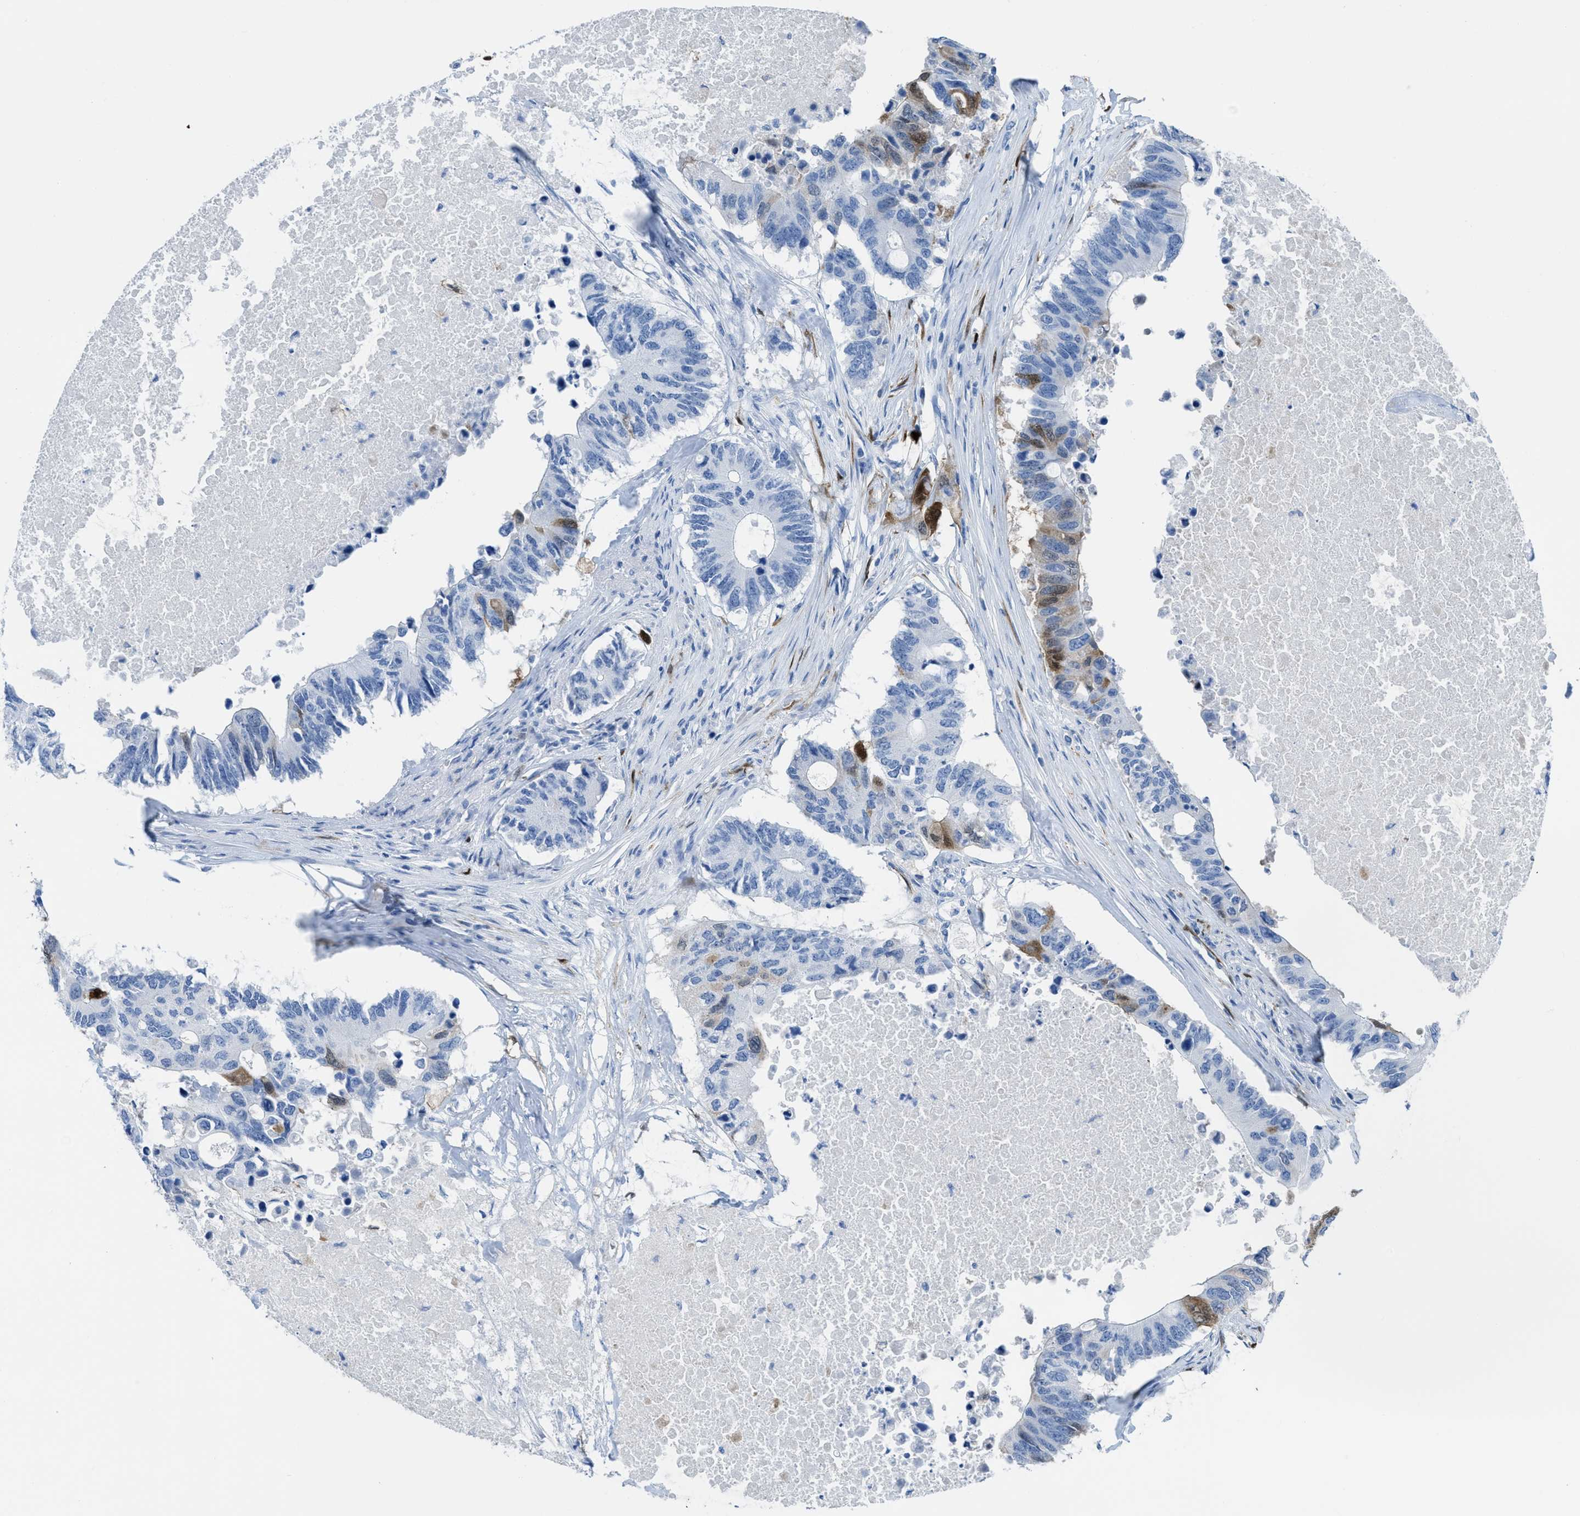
{"staining": {"intensity": "strong", "quantity": "<25%", "location": "cytoplasmic/membranous,nuclear"}, "tissue": "colorectal cancer", "cell_type": "Tumor cells", "image_type": "cancer", "snomed": [{"axis": "morphology", "description": "Adenocarcinoma, NOS"}, {"axis": "topography", "description": "Colon"}], "caption": "Immunohistochemical staining of colorectal adenocarcinoma exhibits medium levels of strong cytoplasmic/membranous and nuclear staining in about <25% of tumor cells.", "gene": "CDKN2A", "patient": {"sex": "male", "age": 71}}